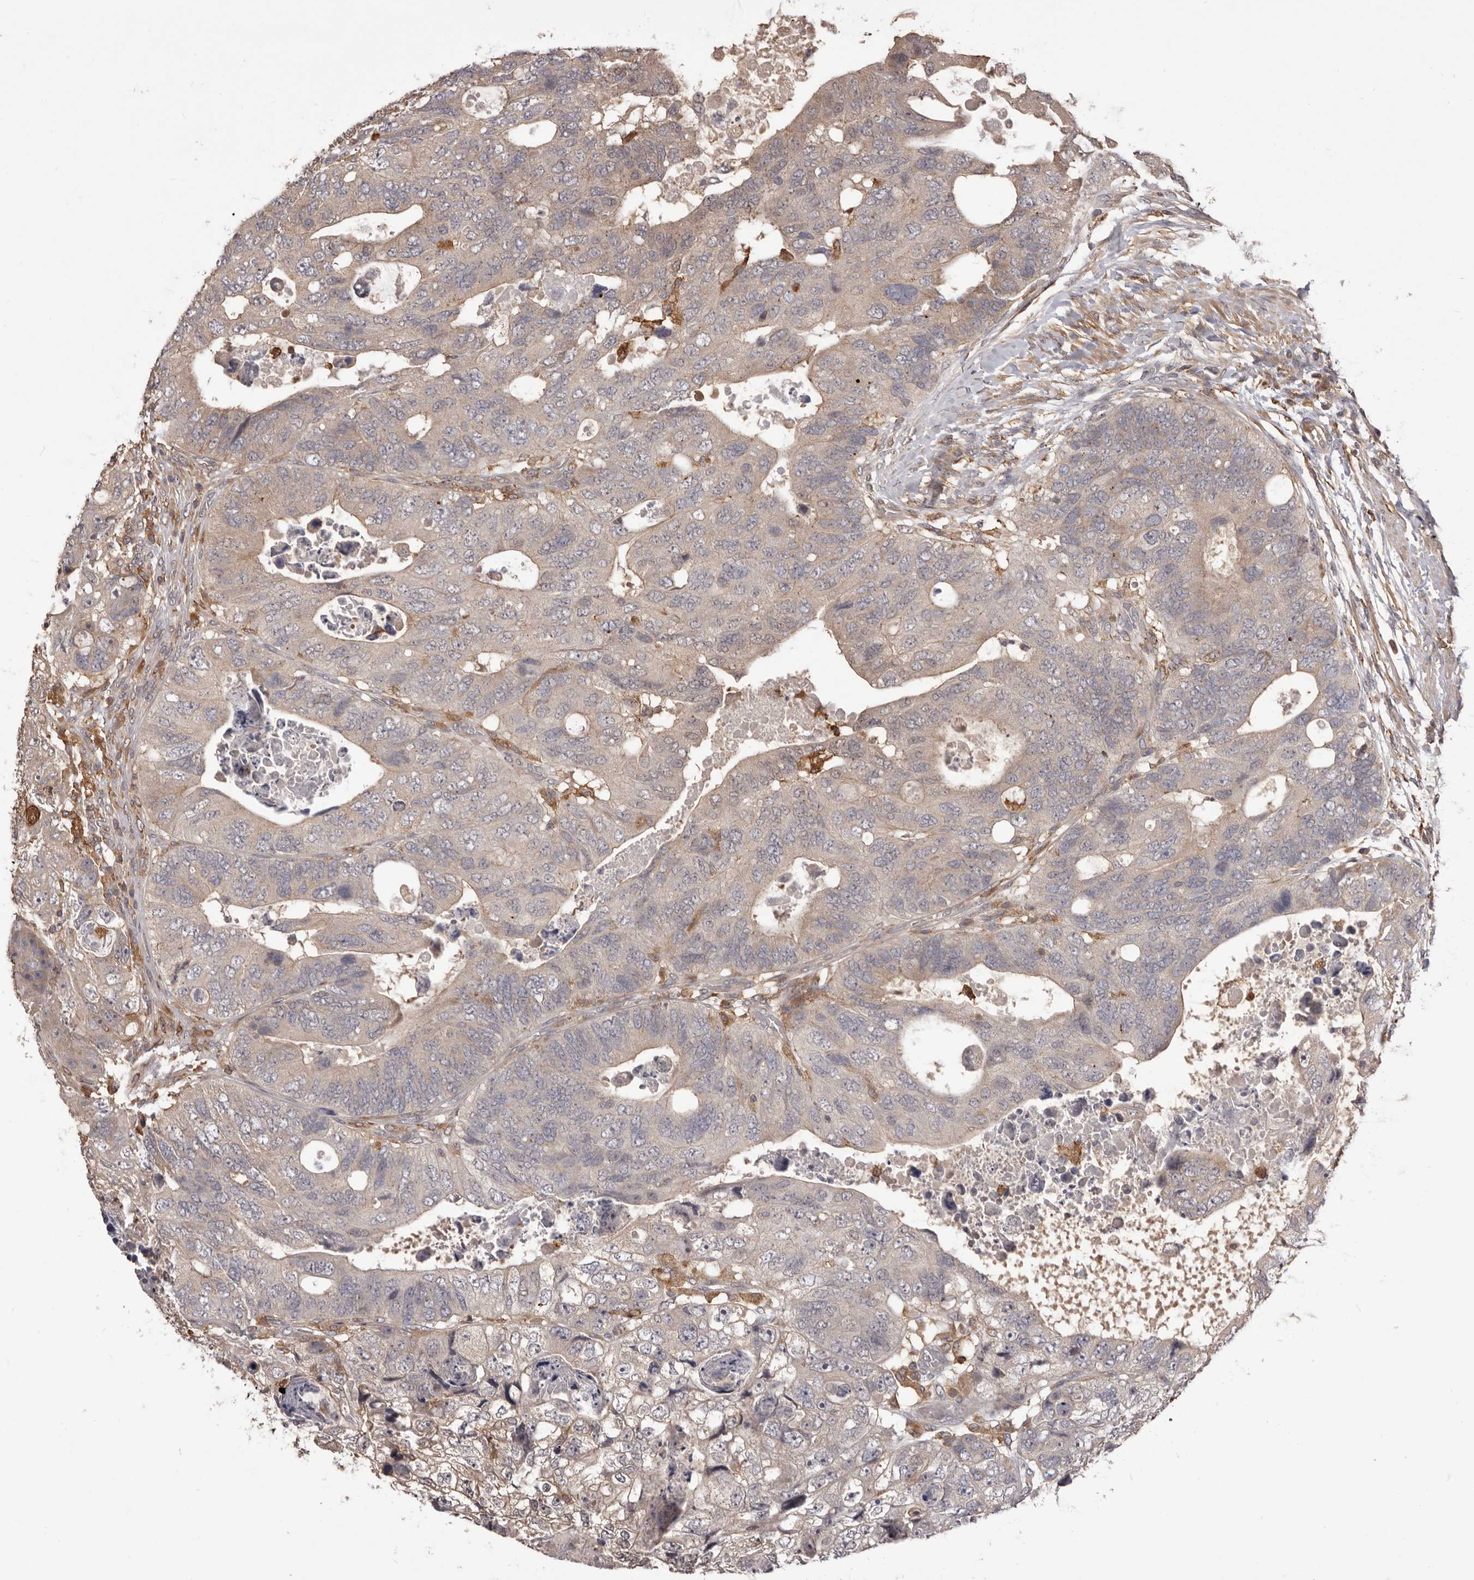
{"staining": {"intensity": "weak", "quantity": "<25%", "location": "cytoplasmic/membranous"}, "tissue": "colorectal cancer", "cell_type": "Tumor cells", "image_type": "cancer", "snomed": [{"axis": "morphology", "description": "Adenocarcinoma, NOS"}, {"axis": "topography", "description": "Rectum"}], "caption": "Tumor cells show no significant positivity in colorectal adenocarcinoma.", "gene": "GLIPR2", "patient": {"sex": "male", "age": 59}}